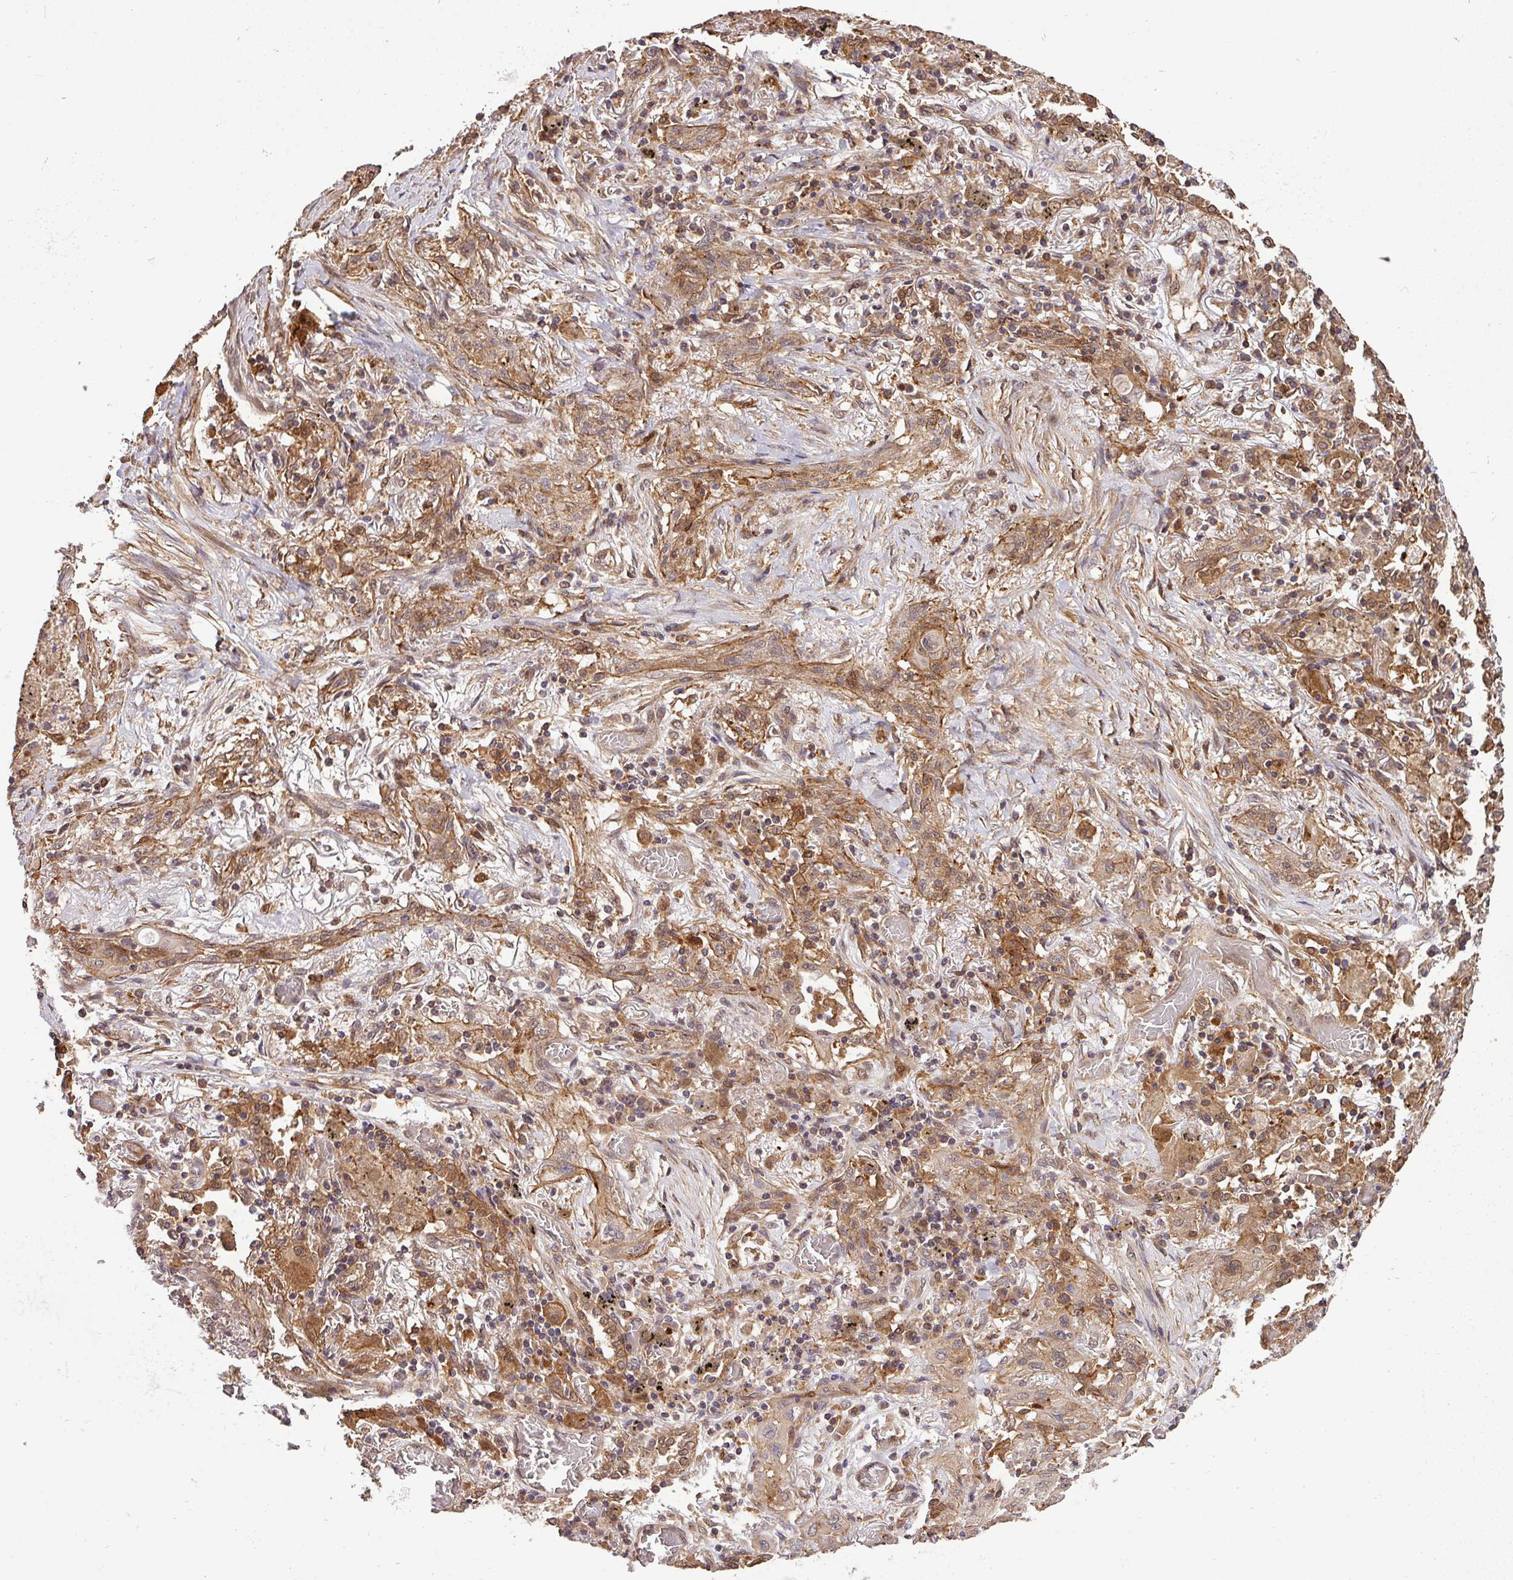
{"staining": {"intensity": "moderate", "quantity": ">75%", "location": "cytoplasmic/membranous,nuclear"}, "tissue": "lung cancer", "cell_type": "Tumor cells", "image_type": "cancer", "snomed": [{"axis": "morphology", "description": "Squamous cell carcinoma, NOS"}, {"axis": "topography", "description": "Lung"}], "caption": "High-magnification brightfield microscopy of lung squamous cell carcinoma stained with DAB (brown) and counterstained with hematoxylin (blue). tumor cells exhibit moderate cytoplasmic/membranous and nuclear positivity is appreciated in about>75% of cells.", "gene": "ARPIN", "patient": {"sex": "female", "age": 47}}